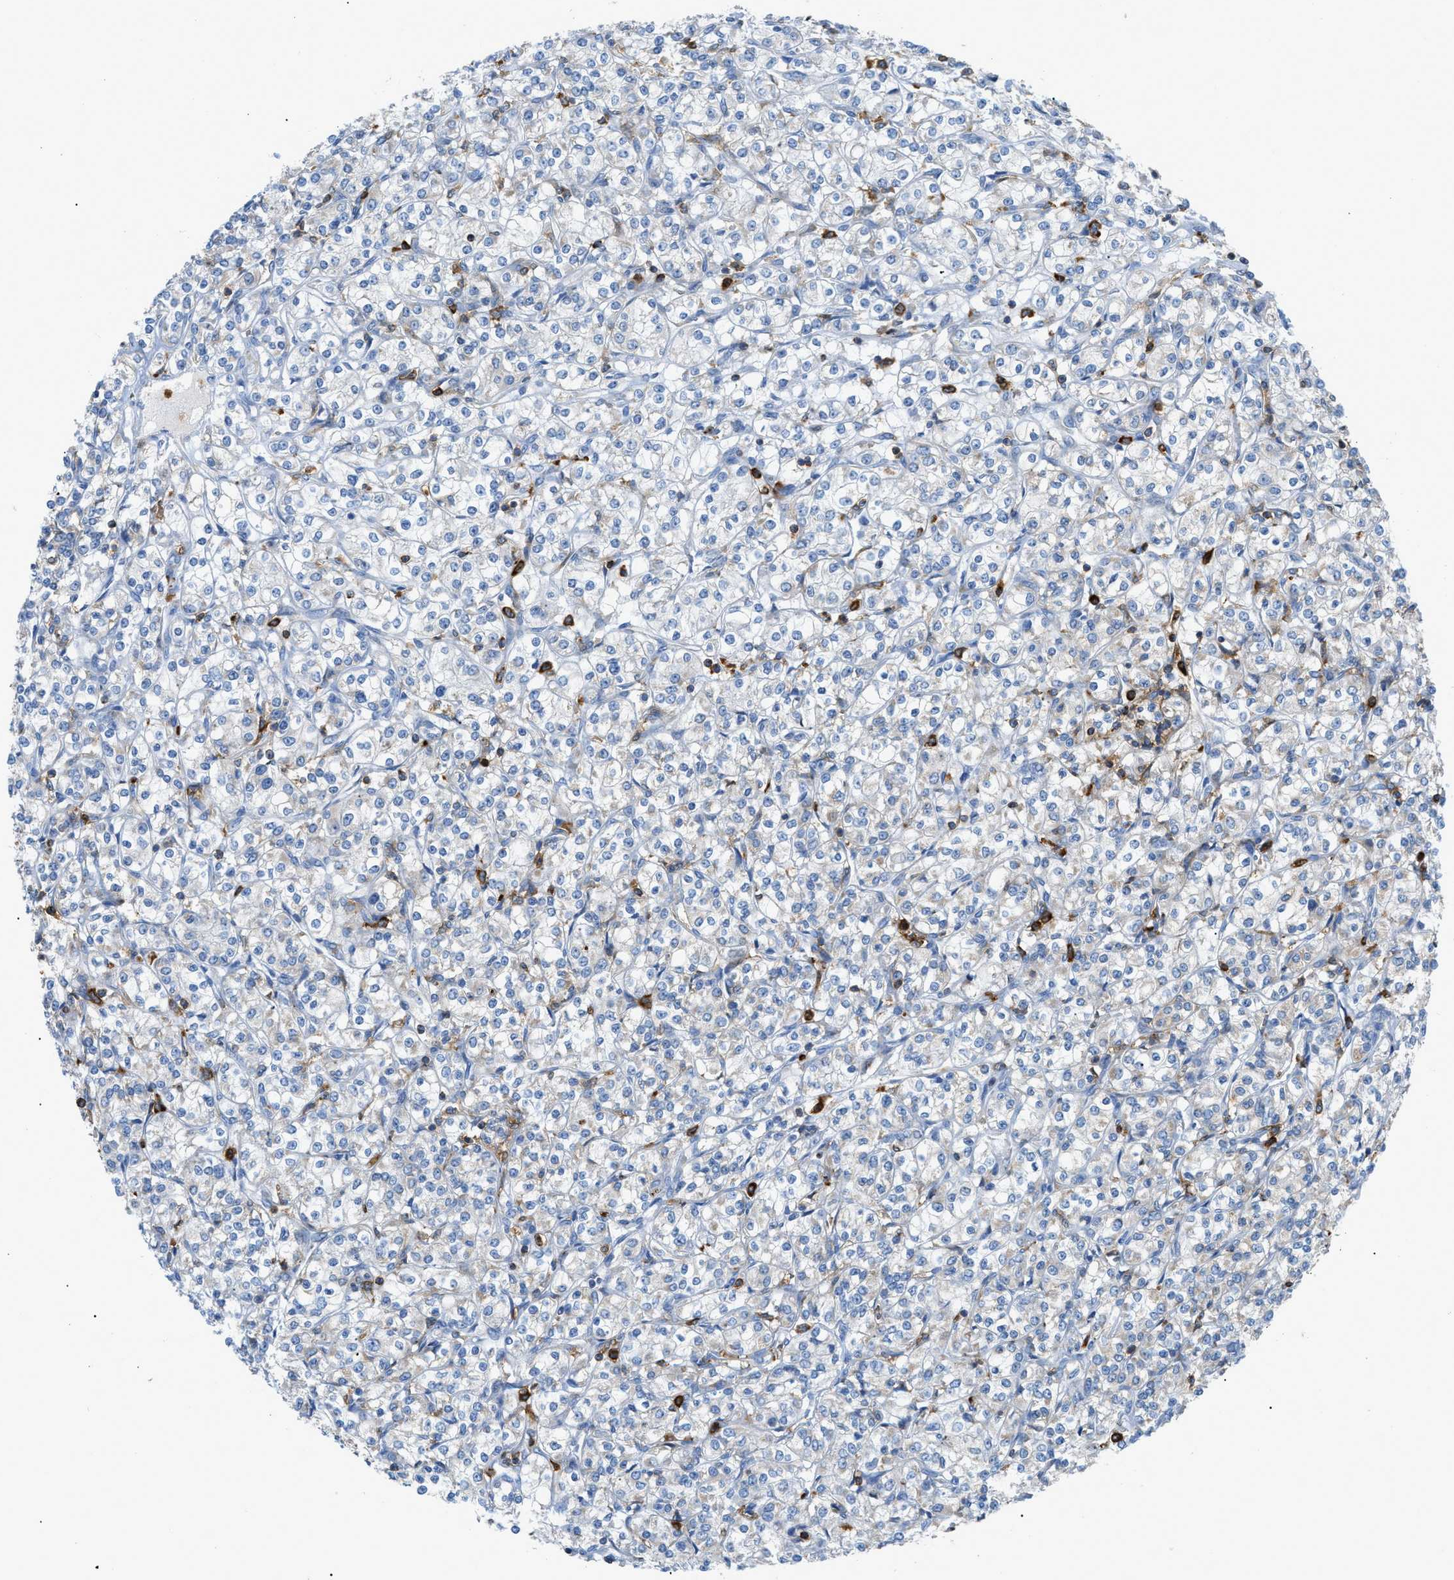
{"staining": {"intensity": "weak", "quantity": "<25%", "location": "cytoplasmic/membranous"}, "tissue": "renal cancer", "cell_type": "Tumor cells", "image_type": "cancer", "snomed": [{"axis": "morphology", "description": "Adenocarcinoma, NOS"}, {"axis": "topography", "description": "Kidney"}], "caption": "Adenocarcinoma (renal) was stained to show a protein in brown. There is no significant staining in tumor cells.", "gene": "GPAT4", "patient": {"sex": "male", "age": 77}}